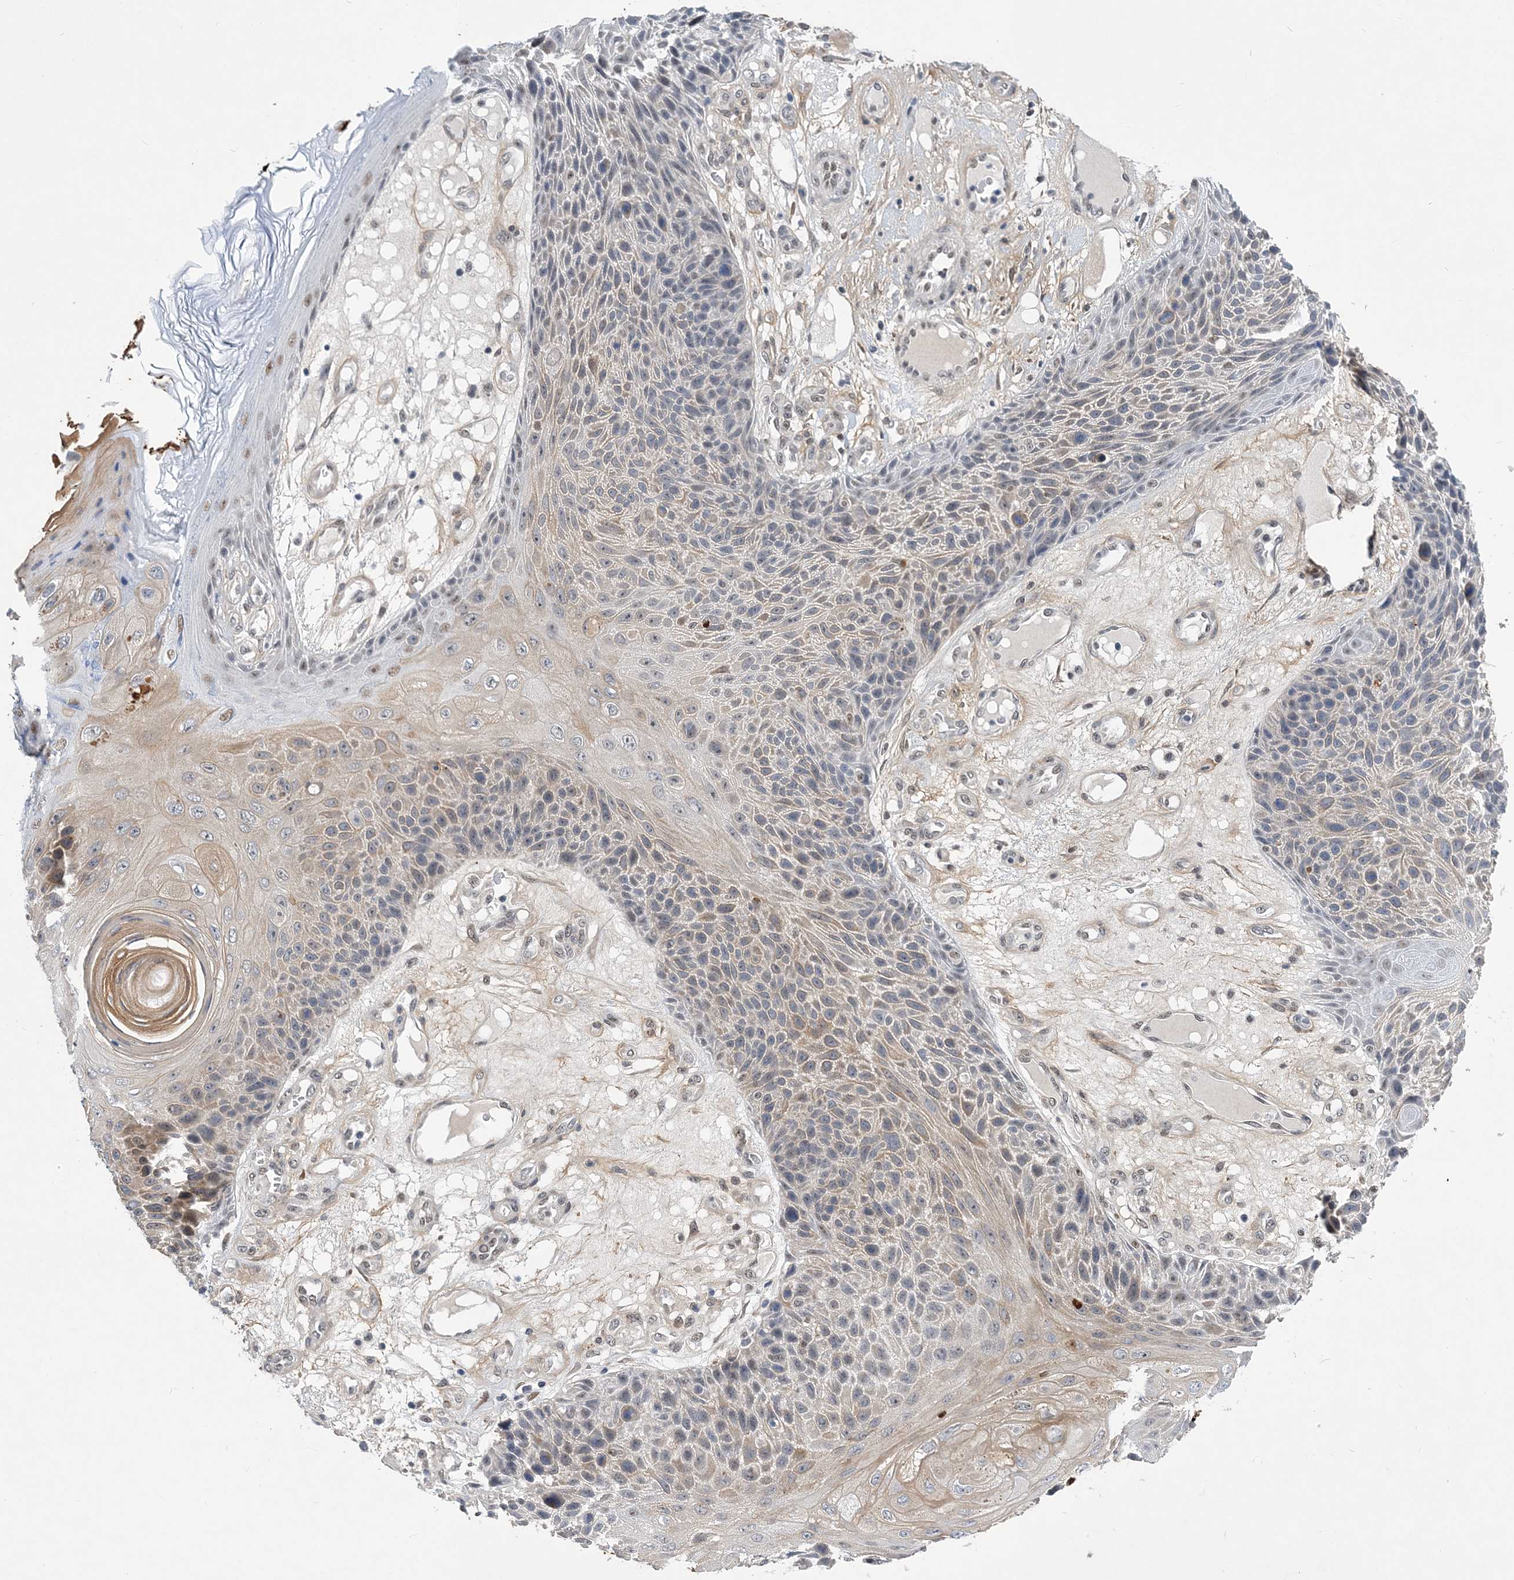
{"staining": {"intensity": "weak", "quantity": "<25%", "location": "cytoplasmic/membranous"}, "tissue": "skin cancer", "cell_type": "Tumor cells", "image_type": "cancer", "snomed": [{"axis": "morphology", "description": "Squamous cell carcinoma, NOS"}, {"axis": "topography", "description": "Skin"}], "caption": "A high-resolution photomicrograph shows IHC staining of squamous cell carcinoma (skin), which demonstrates no significant staining in tumor cells.", "gene": "FAM217A", "patient": {"sex": "female", "age": 88}}